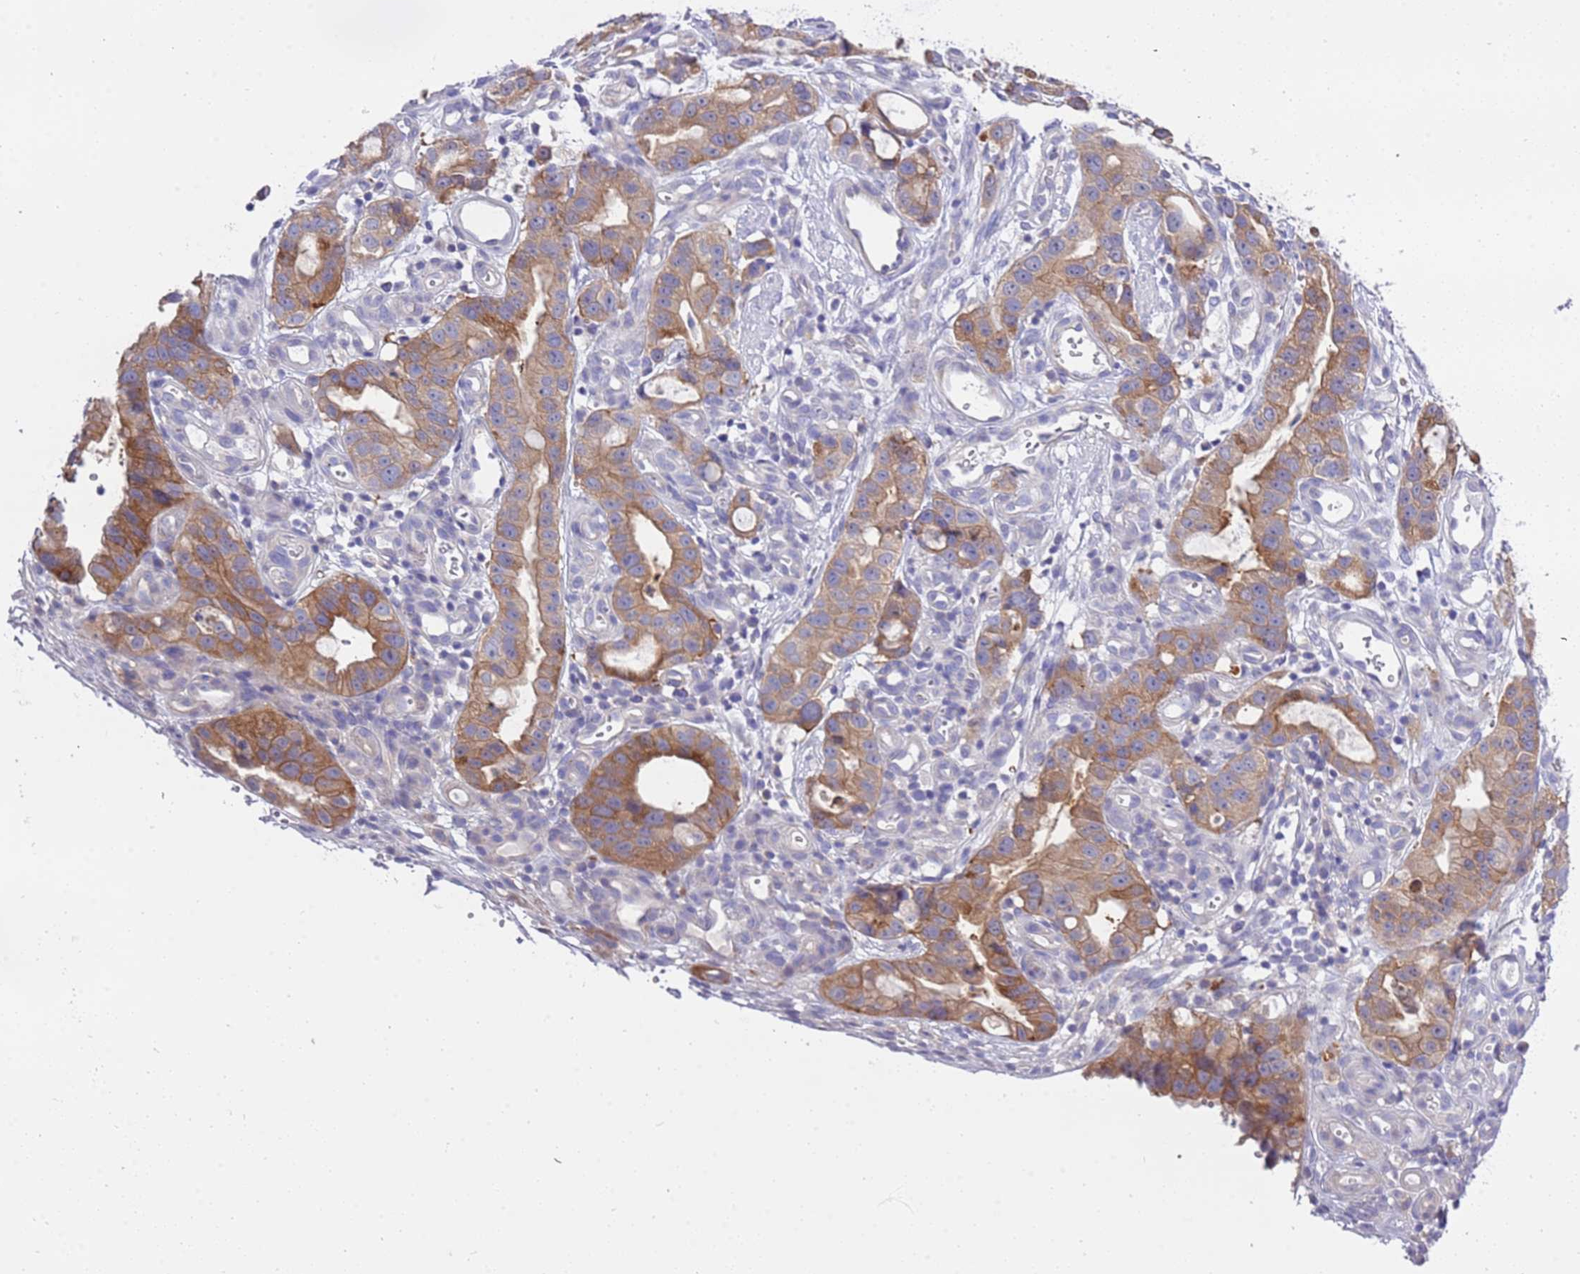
{"staining": {"intensity": "moderate", "quantity": ">75%", "location": "cytoplasmic/membranous"}, "tissue": "stomach cancer", "cell_type": "Tumor cells", "image_type": "cancer", "snomed": [{"axis": "morphology", "description": "Adenocarcinoma, NOS"}, {"axis": "topography", "description": "Stomach"}], "caption": "Immunohistochemical staining of adenocarcinoma (stomach) shows medium levels of moderate cytoplasmic/membranous protein staining in approximately >75% of tumor cells. (DAB (3,3'-diaminobenzidine) IHC with brightfield microscopy, high magnification).", "gene": "STIP1", "patient": {"sex": "male", "age": 55}}